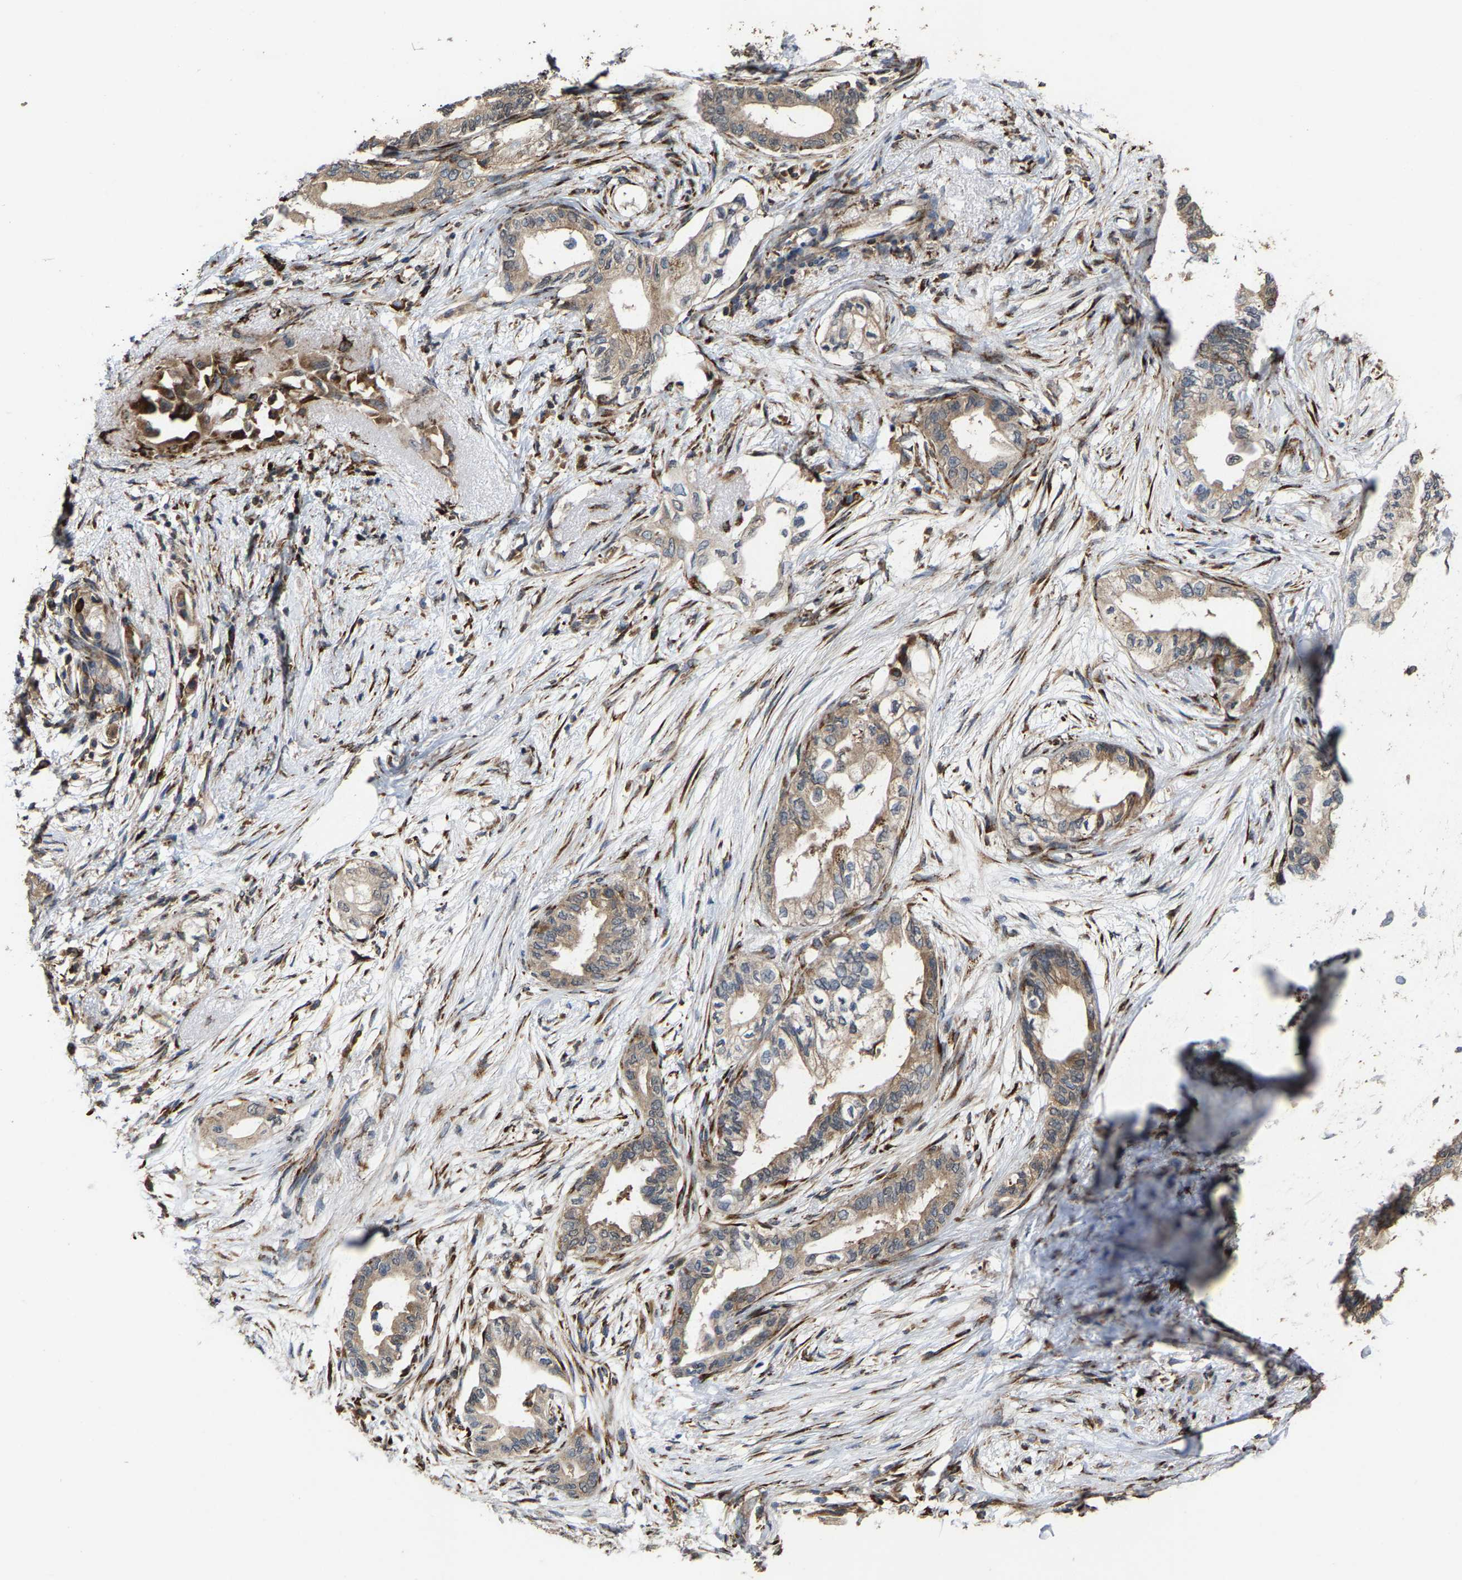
{"staining": {"intensity": "weak", "quantity": ">75%", "location": "cytoplasmic/membranous"}, "tissue": "pancreatic cancer", "cell_type": "Tumor cells", "image_type": "cancer", "snomed": [{"axis": "morphology", "description": "Normal tissue, NOS"}, {"axis": "morphology", "description": "Adenocarcinoma, NOS"}, {"axis": "topography", "description": "Pancreas"}, {"axis": "topography", "description": "Duodenum"}], "caption": "DAB (3,3'-diaminobenzidine) immunohistochemical staining of human pancreatic adenocarcinoma displays weak cytoplasmic/membranous protein expression in about >75% of tumor cells.", "gene": "FGD3", "patient": {"sex": "female", "age": 60}}